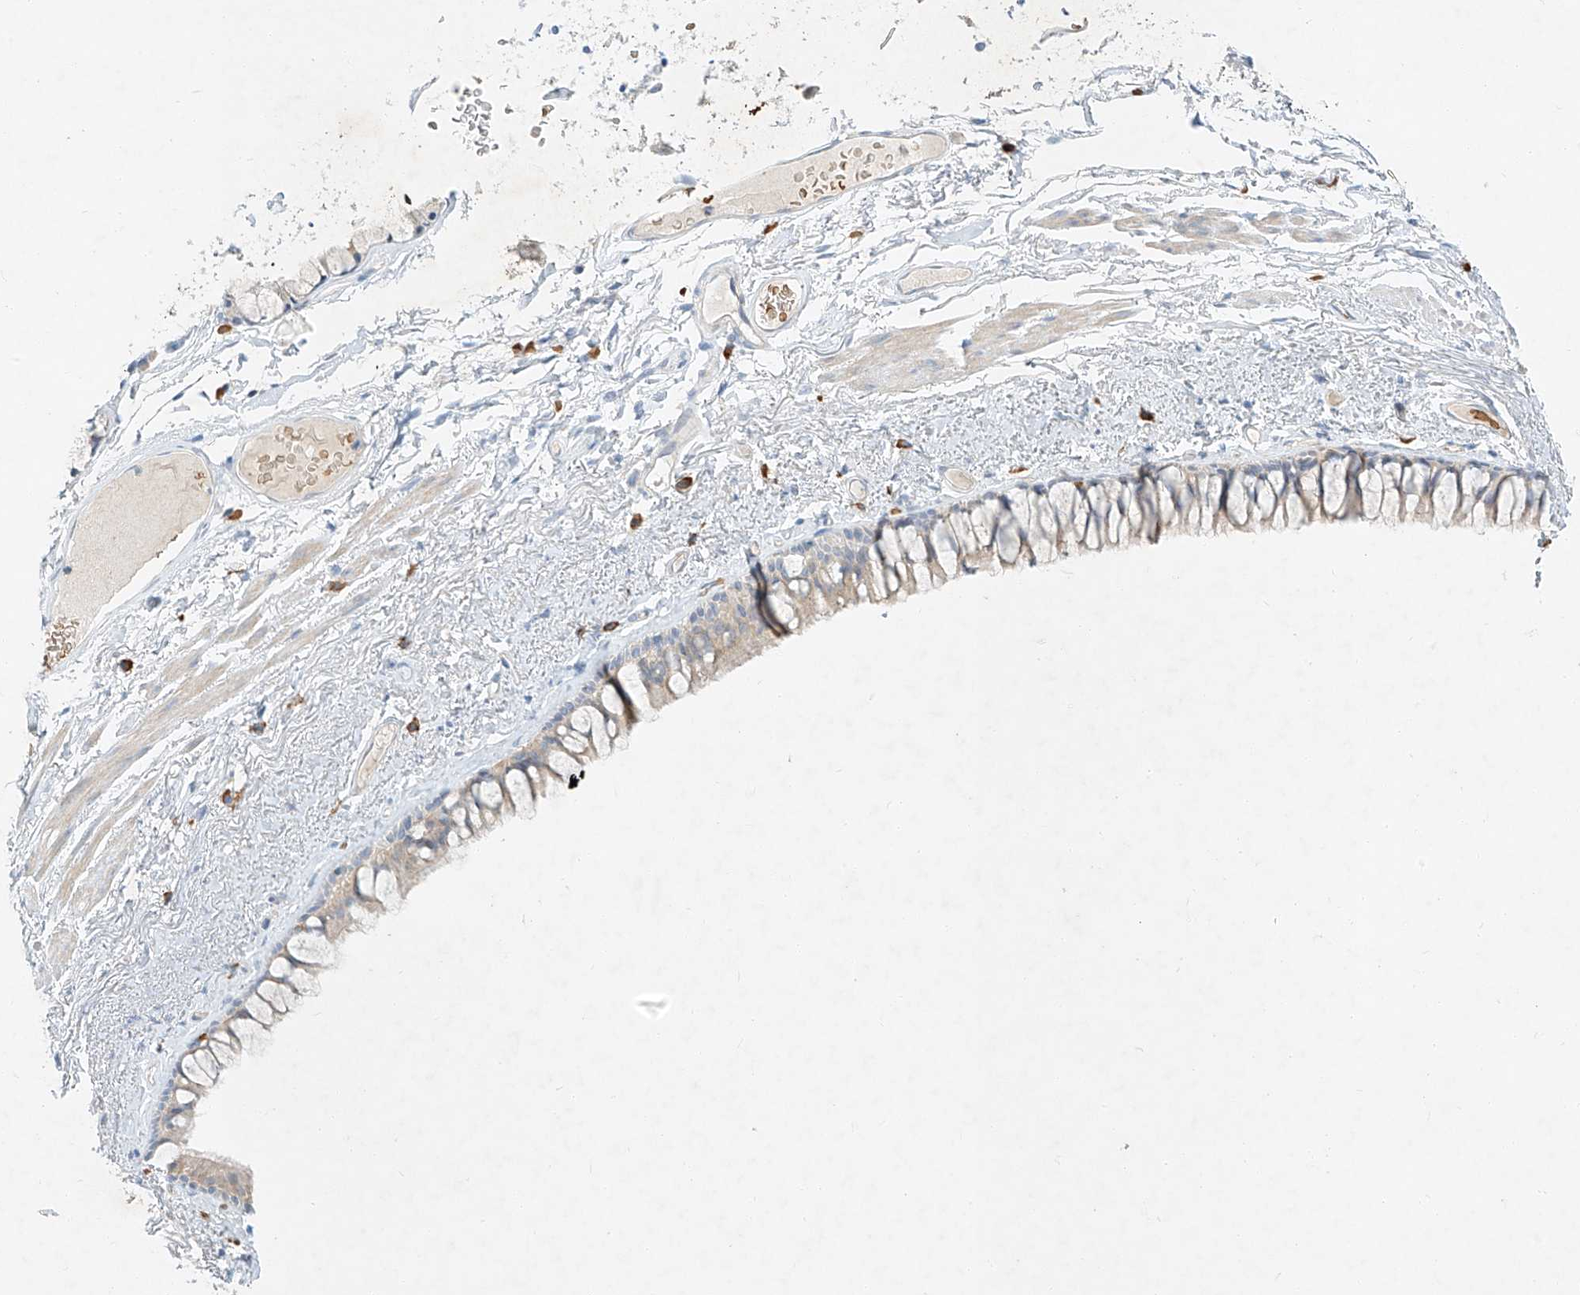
{"staining": {"intensity": "negative", "quantity": "none", "location": "none"}, "tissue": "bronchus", "cell_type": "Respiratory epithelial cells", "image_type": "normal", "snomed": [{"axis": "morphology", "description": "Normal tissue, NOS"}, {"axis": "topography", "description": "Cartilage tissue"}, {"axis": "topography", "description": "Bronchus"}], "caption": "Human bronchus stained for a protein using immunohistochemistry exhibits no positivity in respiratory epithelial cells.", "gene": "SYTL3", "patient": {"sex": "female", "age": 73}}